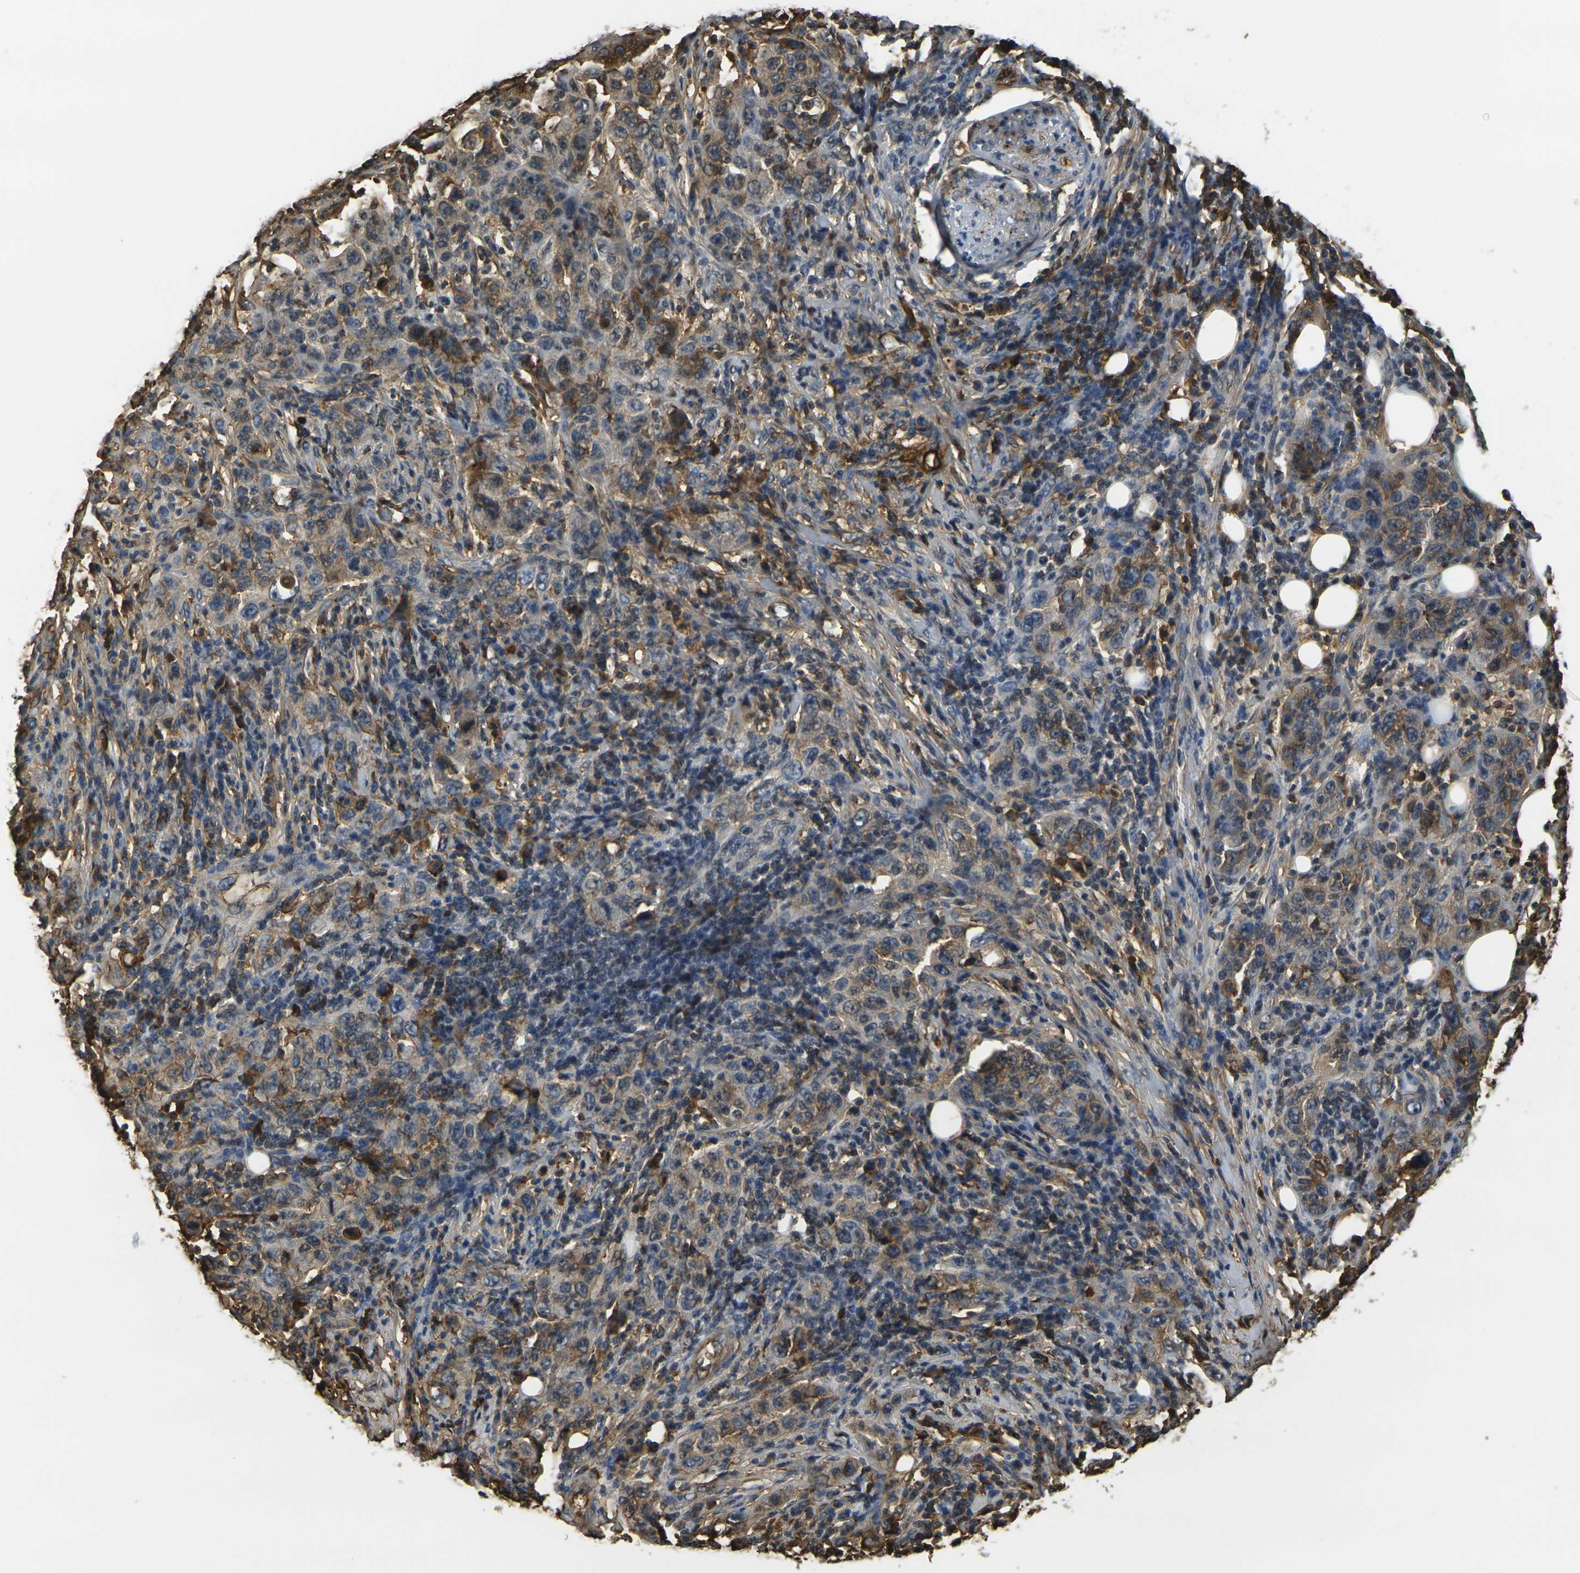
{"staining": {"intensity": "weak", "quantity": "25%-75%", "location": "cytoplasmic/membranous"}, "tissue": "skin cancer", "cell_type": "Tumor cells", "image_type": "cancer", "snomed": [{"axis": "morphology", "description": "Squamous cell carcinoma, NOS"}, {"axis": "topography", "description": "Skin"}], "caption": "Immunohistochemical staining of skin cancer (squamous cell carcinoma) shows low levels of weak cytoplasmic/membranous protein expression in about 25%-75% of tumor cells. (Brightfield microscopy of DAB IHC at high magnification).", "gene": "PLCD1", "patient": {"sex": "female", "age": 88}}